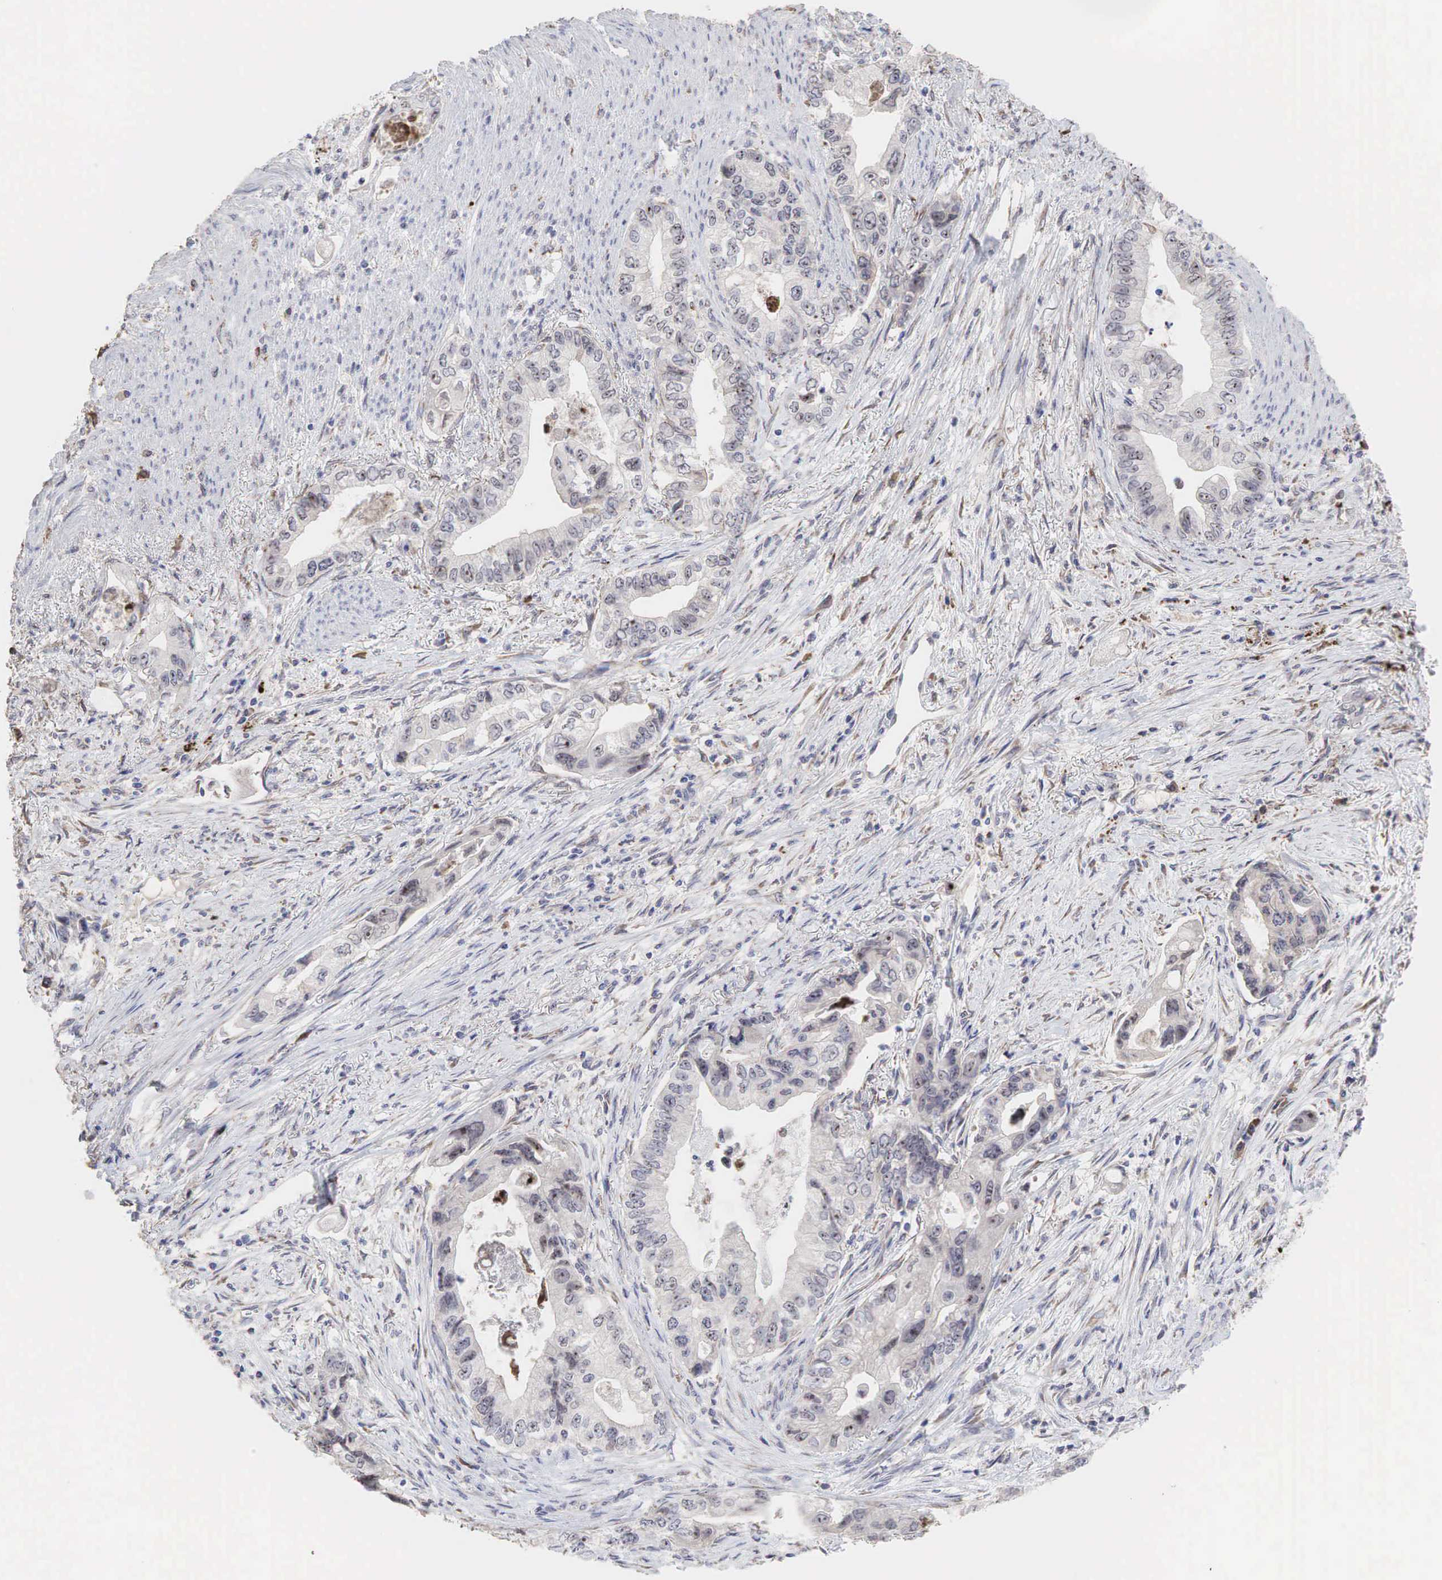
{"staining": {"intensity": "weak", "quantity": ">75%", "location": "cytoplasmic/membranous"}, "tissue": "pancreatic cancer", "cell_type": "Tumor cells", "image_type": "cancer", "snomed": [{"axis": "morphology", "description": "Adenocarcinoma, NOS"}, {"axis": "topography", "description": "Pancreas"}, {"axis": "topography", "description": "Stomach, upper"}], "caption": "IHC image of human pancreatic cancer stained for a protein (brown), which reveals low levels of weak cytoplasmic/membranous staining in approximately >75% of tumor cells.", "gene": "DKC1", "patient": {"sex": "male", "age": 77}}